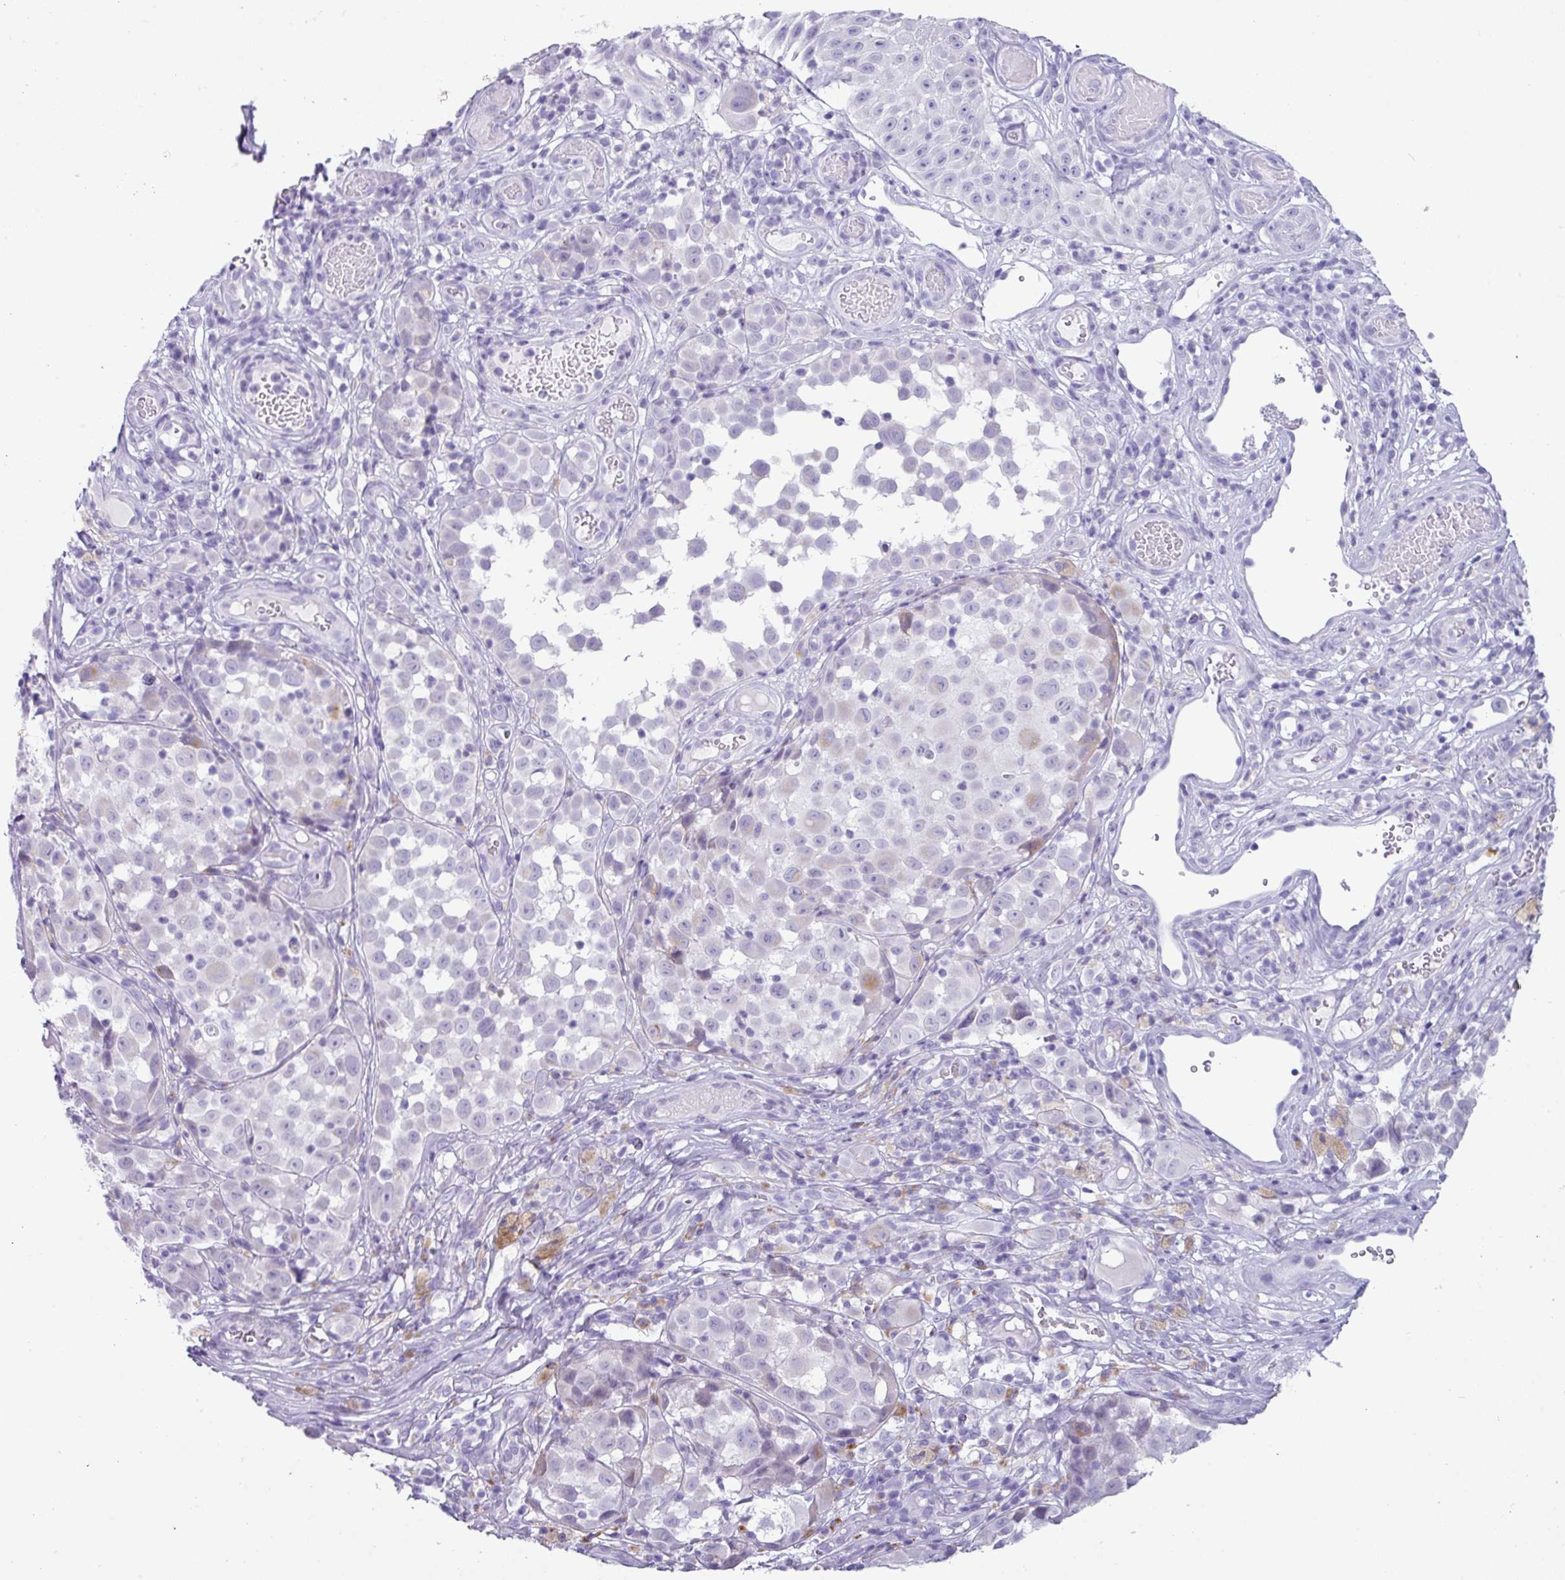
{"staining": {"intensity": "negative", "quantity": "none", "location": "none"}, "tissue": "melanoma", "cell_type": "Tumor cells", "image_type": "cancer", "snomed": [{"axis": "morphology", "description": "Malignant melanoma, NOS"}, {"axis": "topography", "description": "Skin"}], "caption": "This image is of melanoma stained with immunohistochemistry to label a protein in brown with the nuclei are counter-stained blue. There is no expression in tumor cells. (Immunohistochemistry (ihc), brightfield microscopy, high magnification).", "gene": "NCCRP1", "patient": {"sex": "male", "age": 64}}